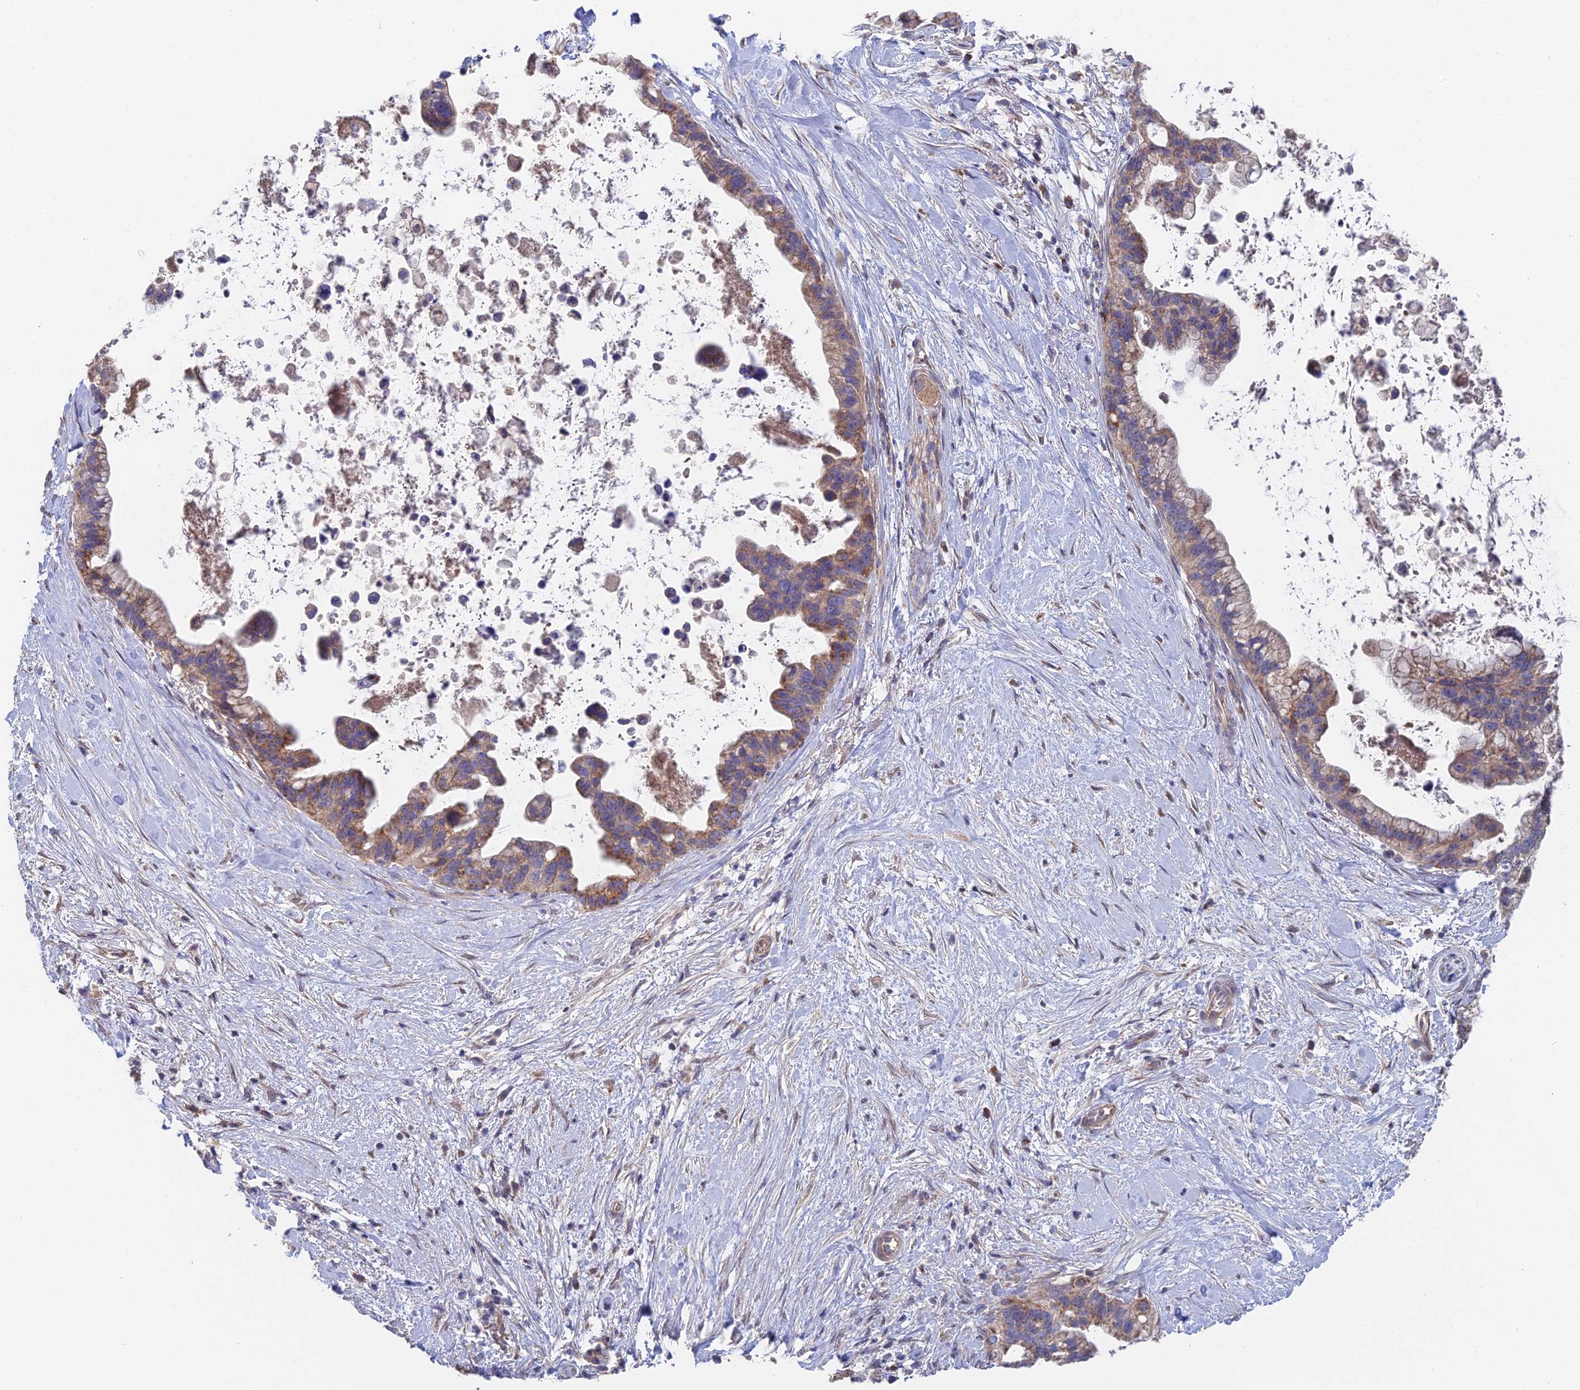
{"staining": {"intensity": "moderate", "quantity": "25%-75%", "location": "cytoplasmic/membranous"}, "tissue": "pancreatic cancer", "cell_type": "Tumor cells", "image_type": "cancer", "snomed": [{"axis": "morphology", "description": "Adenocarcinoma, NOS"}, {"axis": "topography", "description": "Pancreas"}], "caption": "Protein expression analysis of pancreatic adenocarcinoma shows moderate cytoplasmic/membranous positivity in about 25%-75% of tumor cells. The staining was performed using DAB (3,3'-diaminobenzidine) to visualize the protein expression in brown, while the nuclei were stained in blue with hematoxylin (Magnification: 20x).", "gene": "ECSIT", "patient": {"sex": "female", "age": 83}}